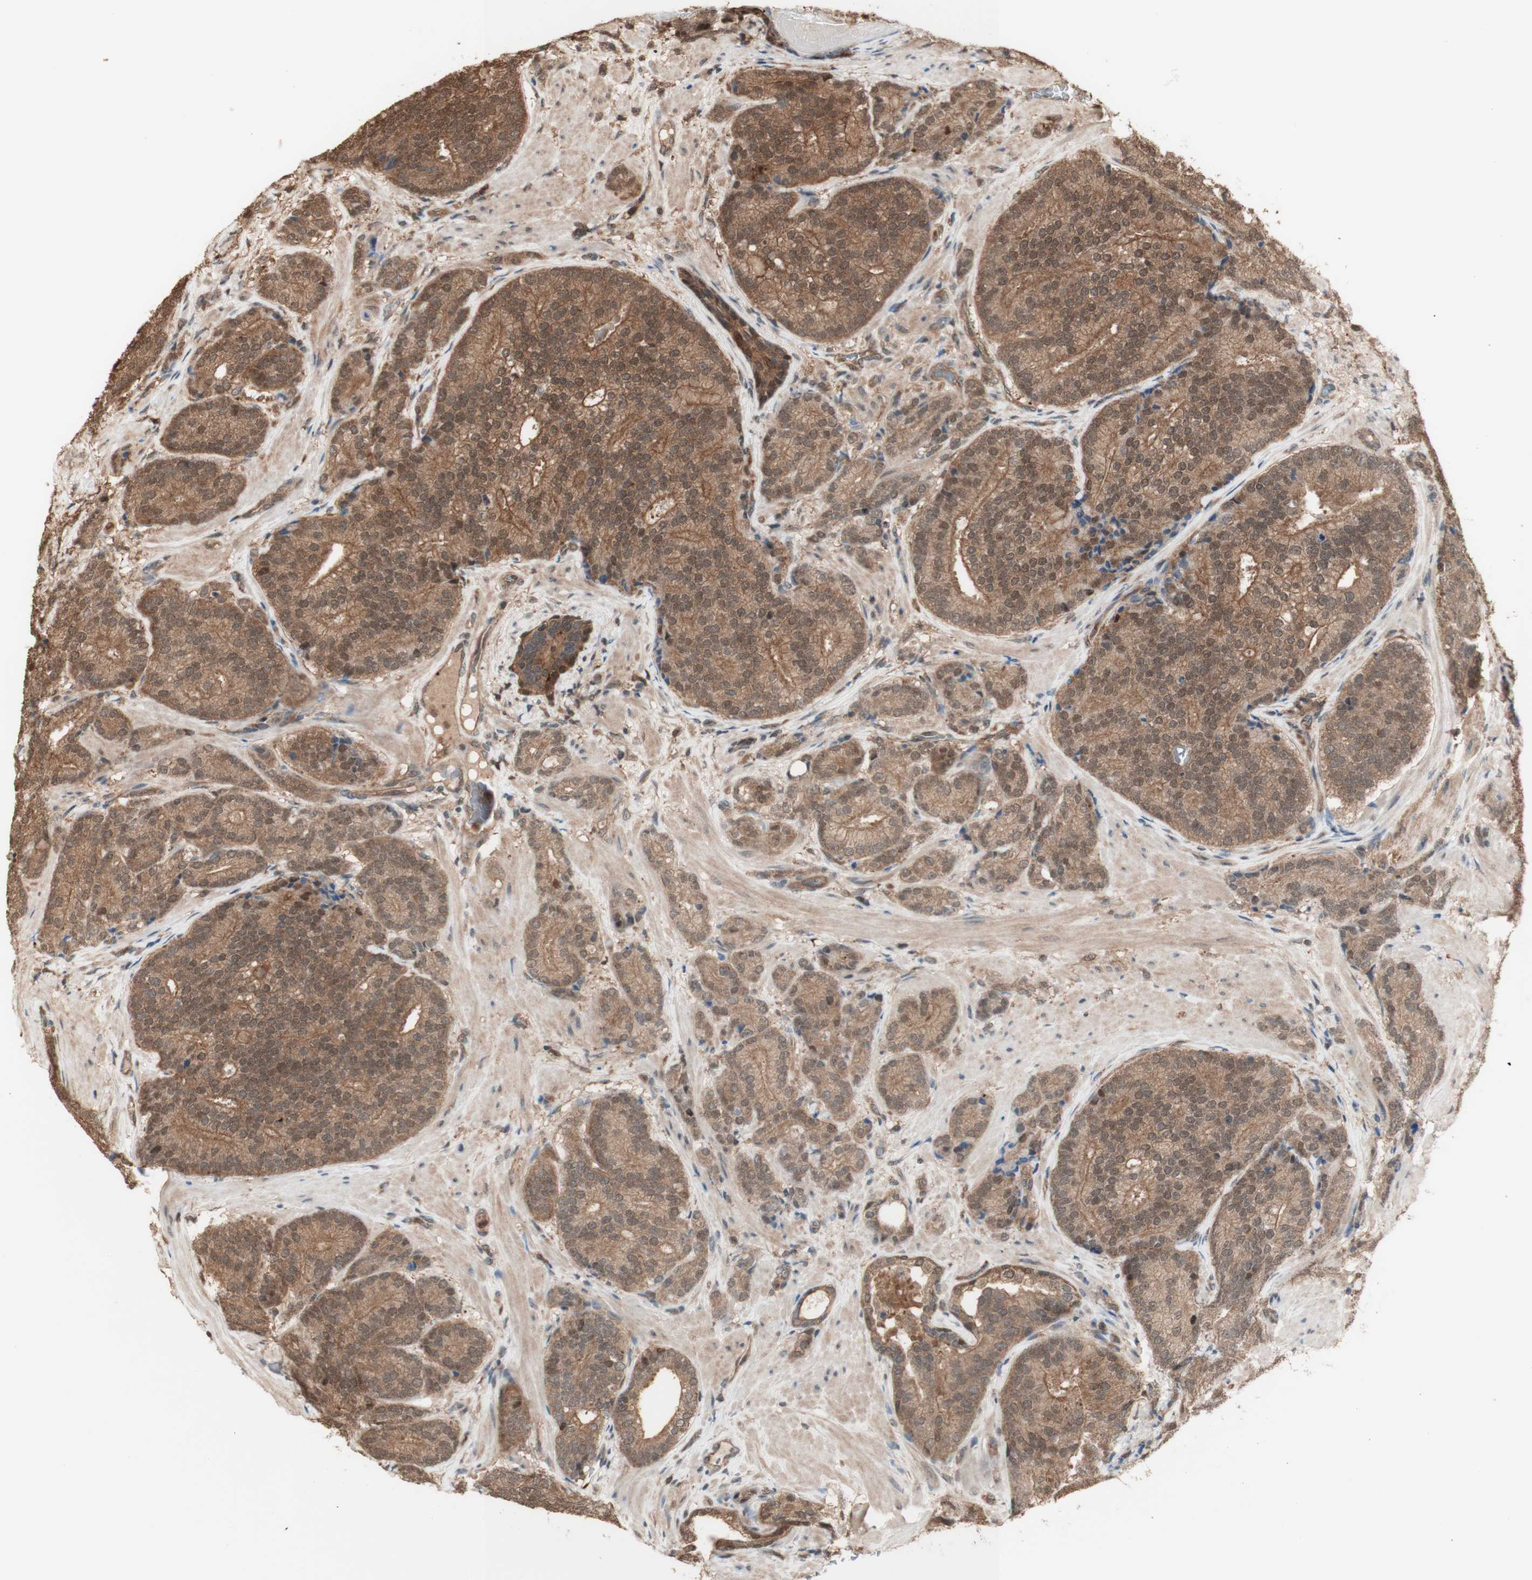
{"staining": {"intensity": "moderate", "quantity": ">75%", "location": "cytoplasmic/membranous,nuclear"}, "tissue": "prostate cancer", "cell_type": "Tumor cells", "image_type": "cancer", "snomed": [{"axis": "morphology", "description": "Adenocarcinoma, High grade"}, {"axis": "topography", "description": "Prostate"}], "caption": "High-grade adenocarcinoma (prostate) was stained to show a protein in brown. There is medium levels of moderate cytoplasmic/membranous and nuclear positivity in approximately >75% of tumor cells. (IHC, brightfield microscopy, high magnification).", "gene": "YWHAB", "patient": {"sex": "male", "age": 61}}